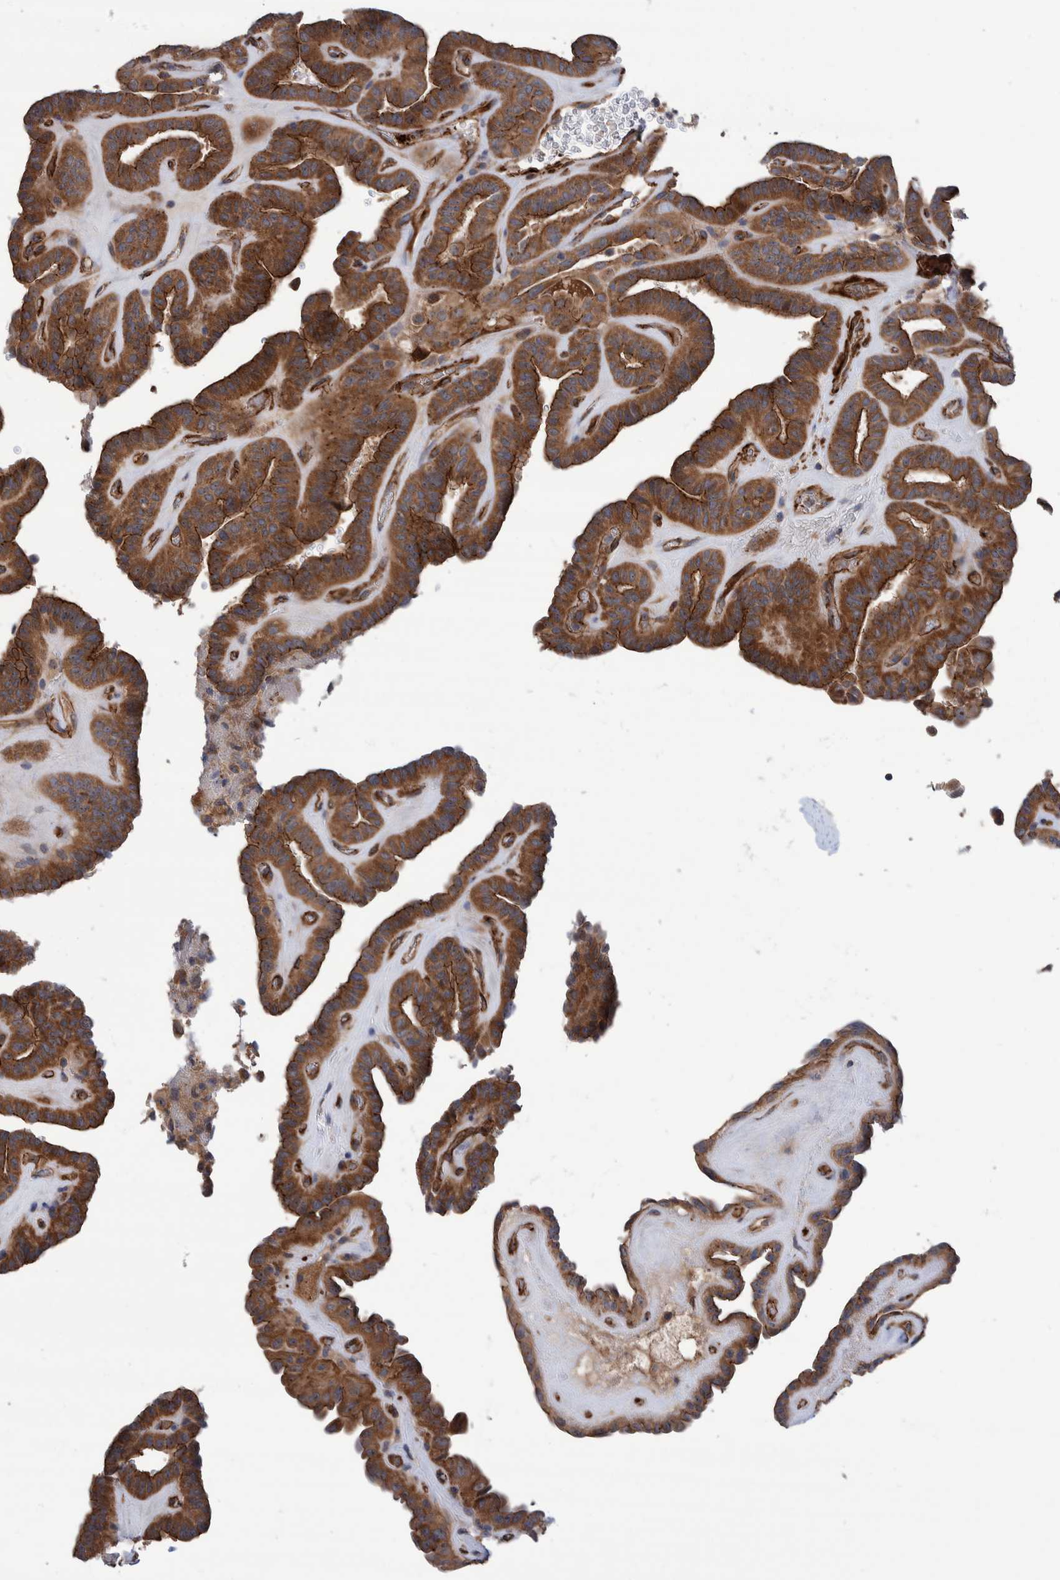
{"staining": {"intensity": "strong", "quantity": ">75%", "location": "cytoplasmic/membranous"}, "tissue": "thyroid cancer", "cell_type": "Tumor cells", "image_type": "cancer", "snomed": [{"axis": "morphology", "description": "Papillary adenocarcinoma, NOS"}, {"axis": "topography", "description": "Thyroid gland"}], "caption": "Immunohistochemistry micrograph of neoplastic tissue: thyroid cancer stained using IHC displays high levels of strong protein expression localized specifically in the cytoplasmic/membranous of tumor cells, appearing as a cytoplasmic/membranous brown color.", "gene": "SLC25A10", "patient": {"sex": "male", "age": 77}}